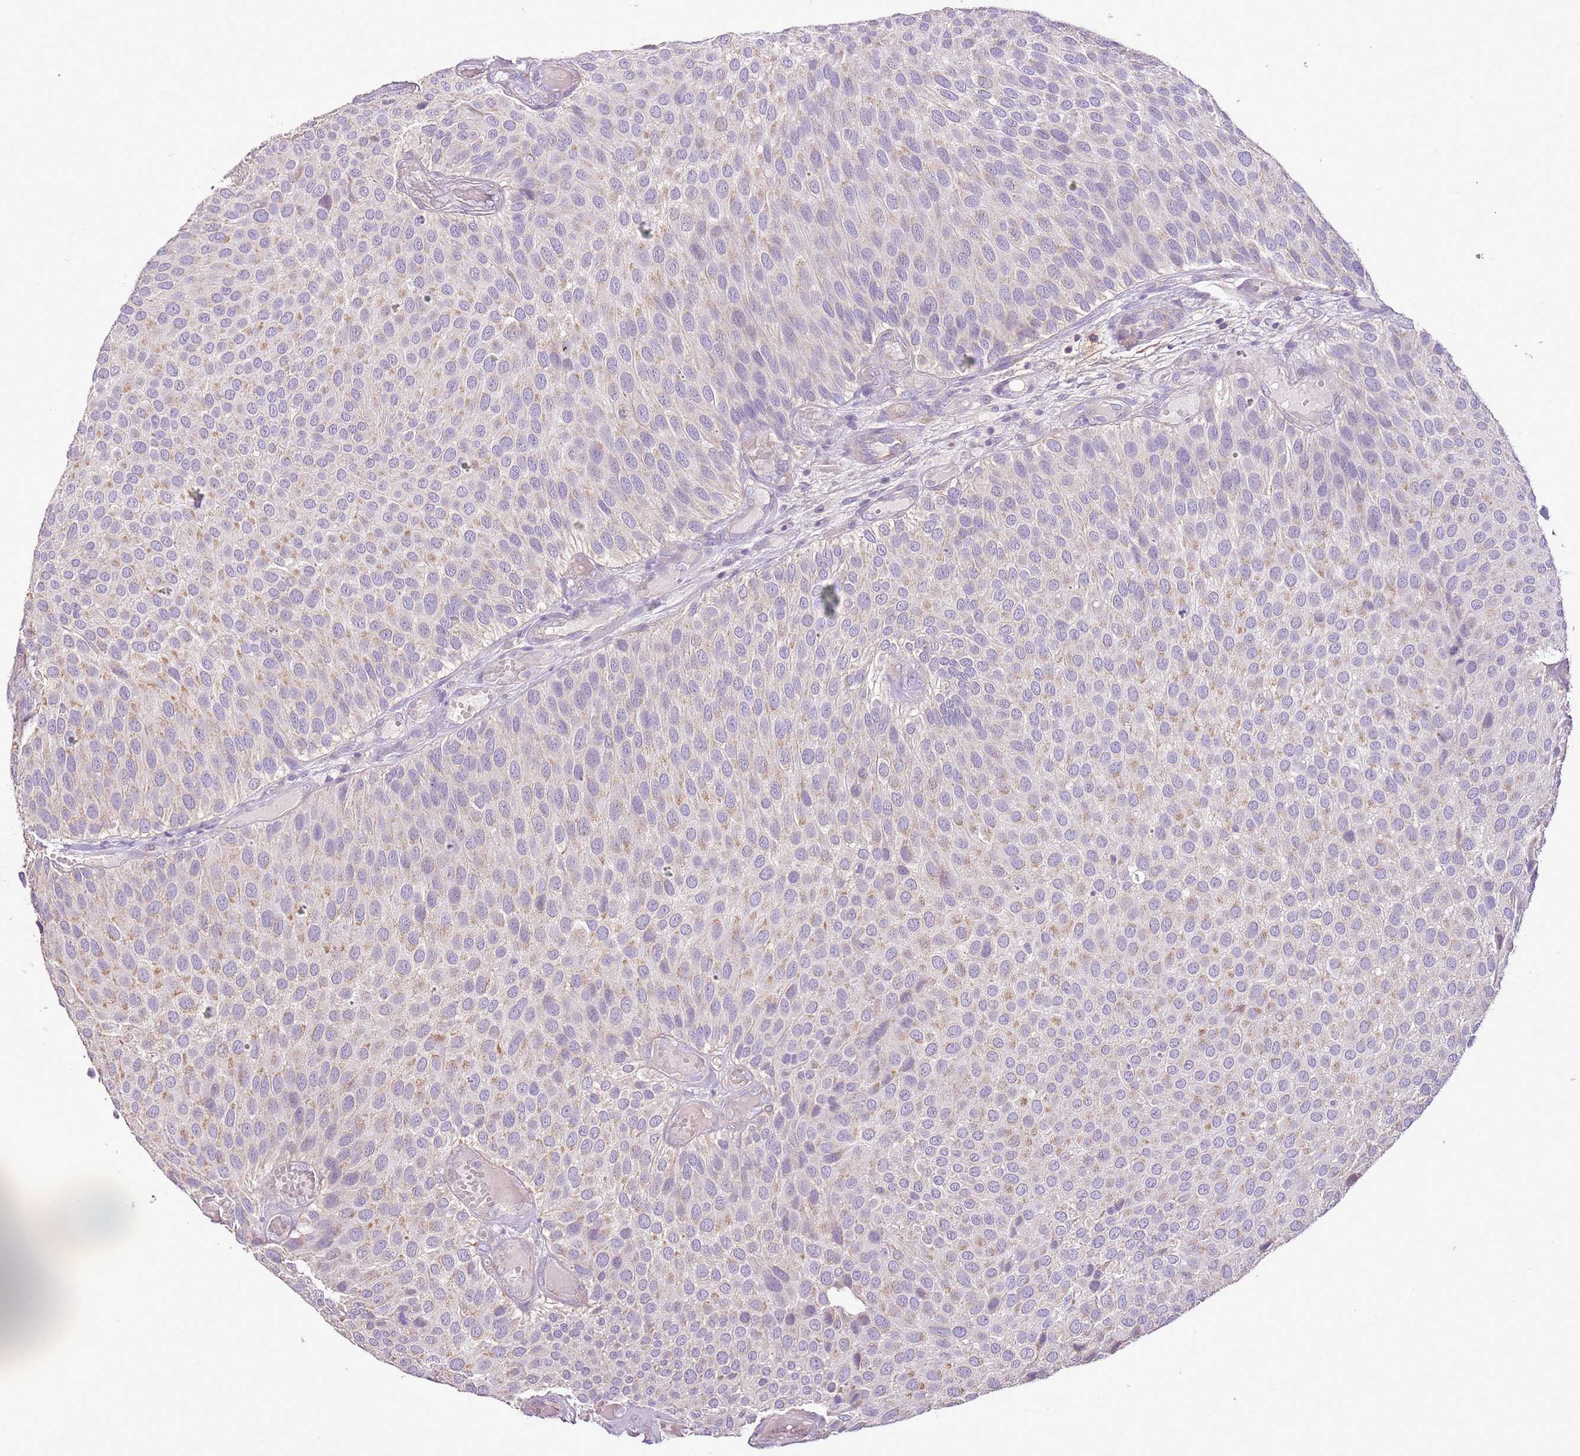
{"staining": {"intensity": "negative", "quantity": "none", "location": "none"}, "tissue": "urothelial cancer", "cell_type": "Tumor cells", "image_type": "cancer", "snomed": [{"axis": "morphology", "description": "Urothelial carcinoma, Low grade"}, {"axis": "topography", "description": "Urinary bladder"}], "caption": "DAB immunohistochemical staining of low-grade urothelial carcinoma reveals no significant expression in tumor cells.", "gene": "CMKLR1", "patient": {"sex": "male", "age": 89}}